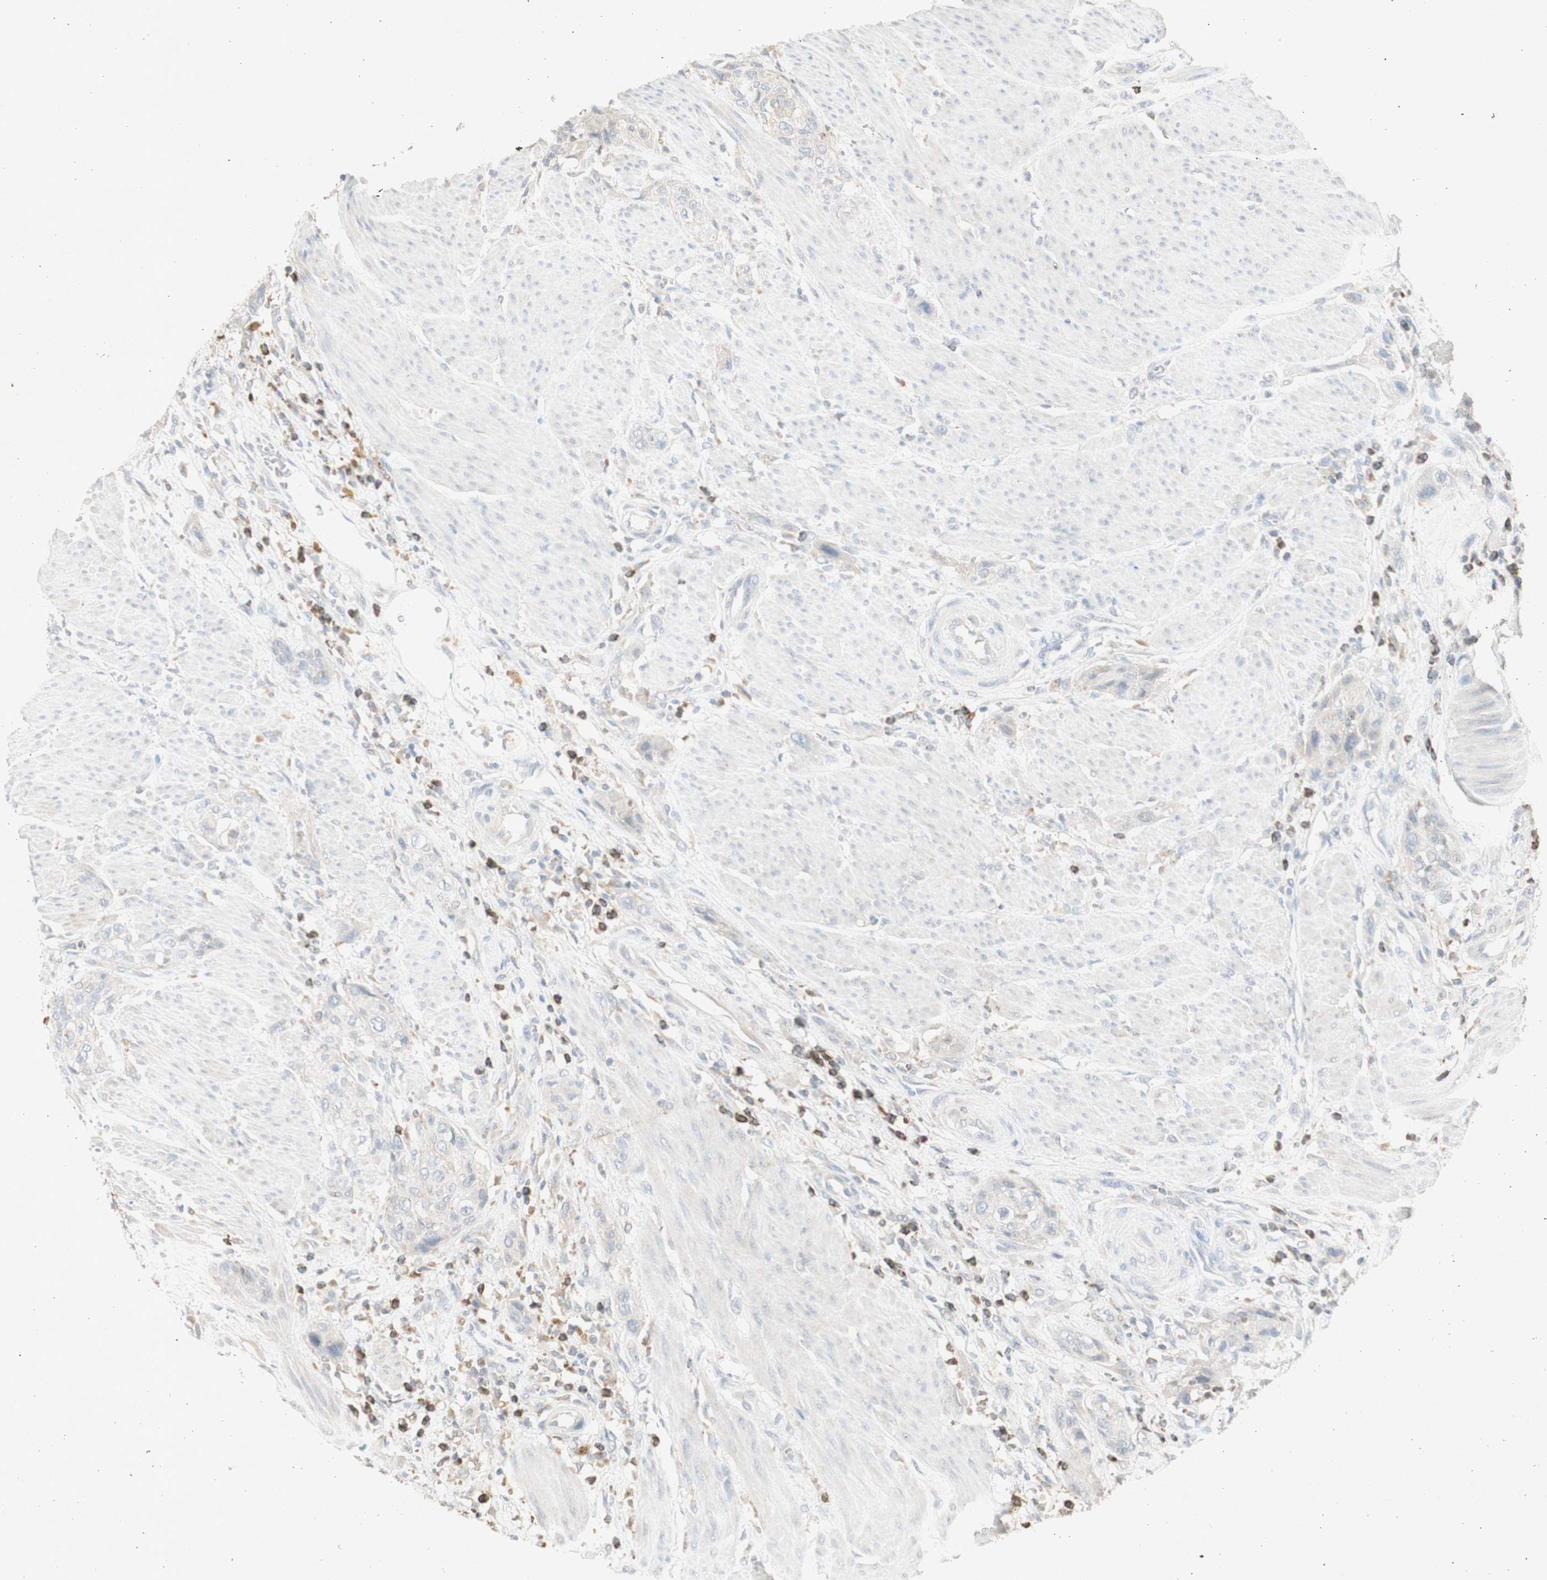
{"staining": {"intensity": "negative", "quantity": "none", "location": "none"}, "tissue": "urothelial cancer", "cell_type": "Tumor cells", "image_type": "cancer", "snomed": [{"axis": "morphology", "description": "Urothelial carcinoma, High grade"}, {"axis": "topography", "description": "Urinary bladder"}], "caption": "Urothelial cancer was stained to show a protein in brown. There is no significant staining in tumor cells.", "gene": "ATP6V1B1", "patient": {"sex": "male", "age": 35}}